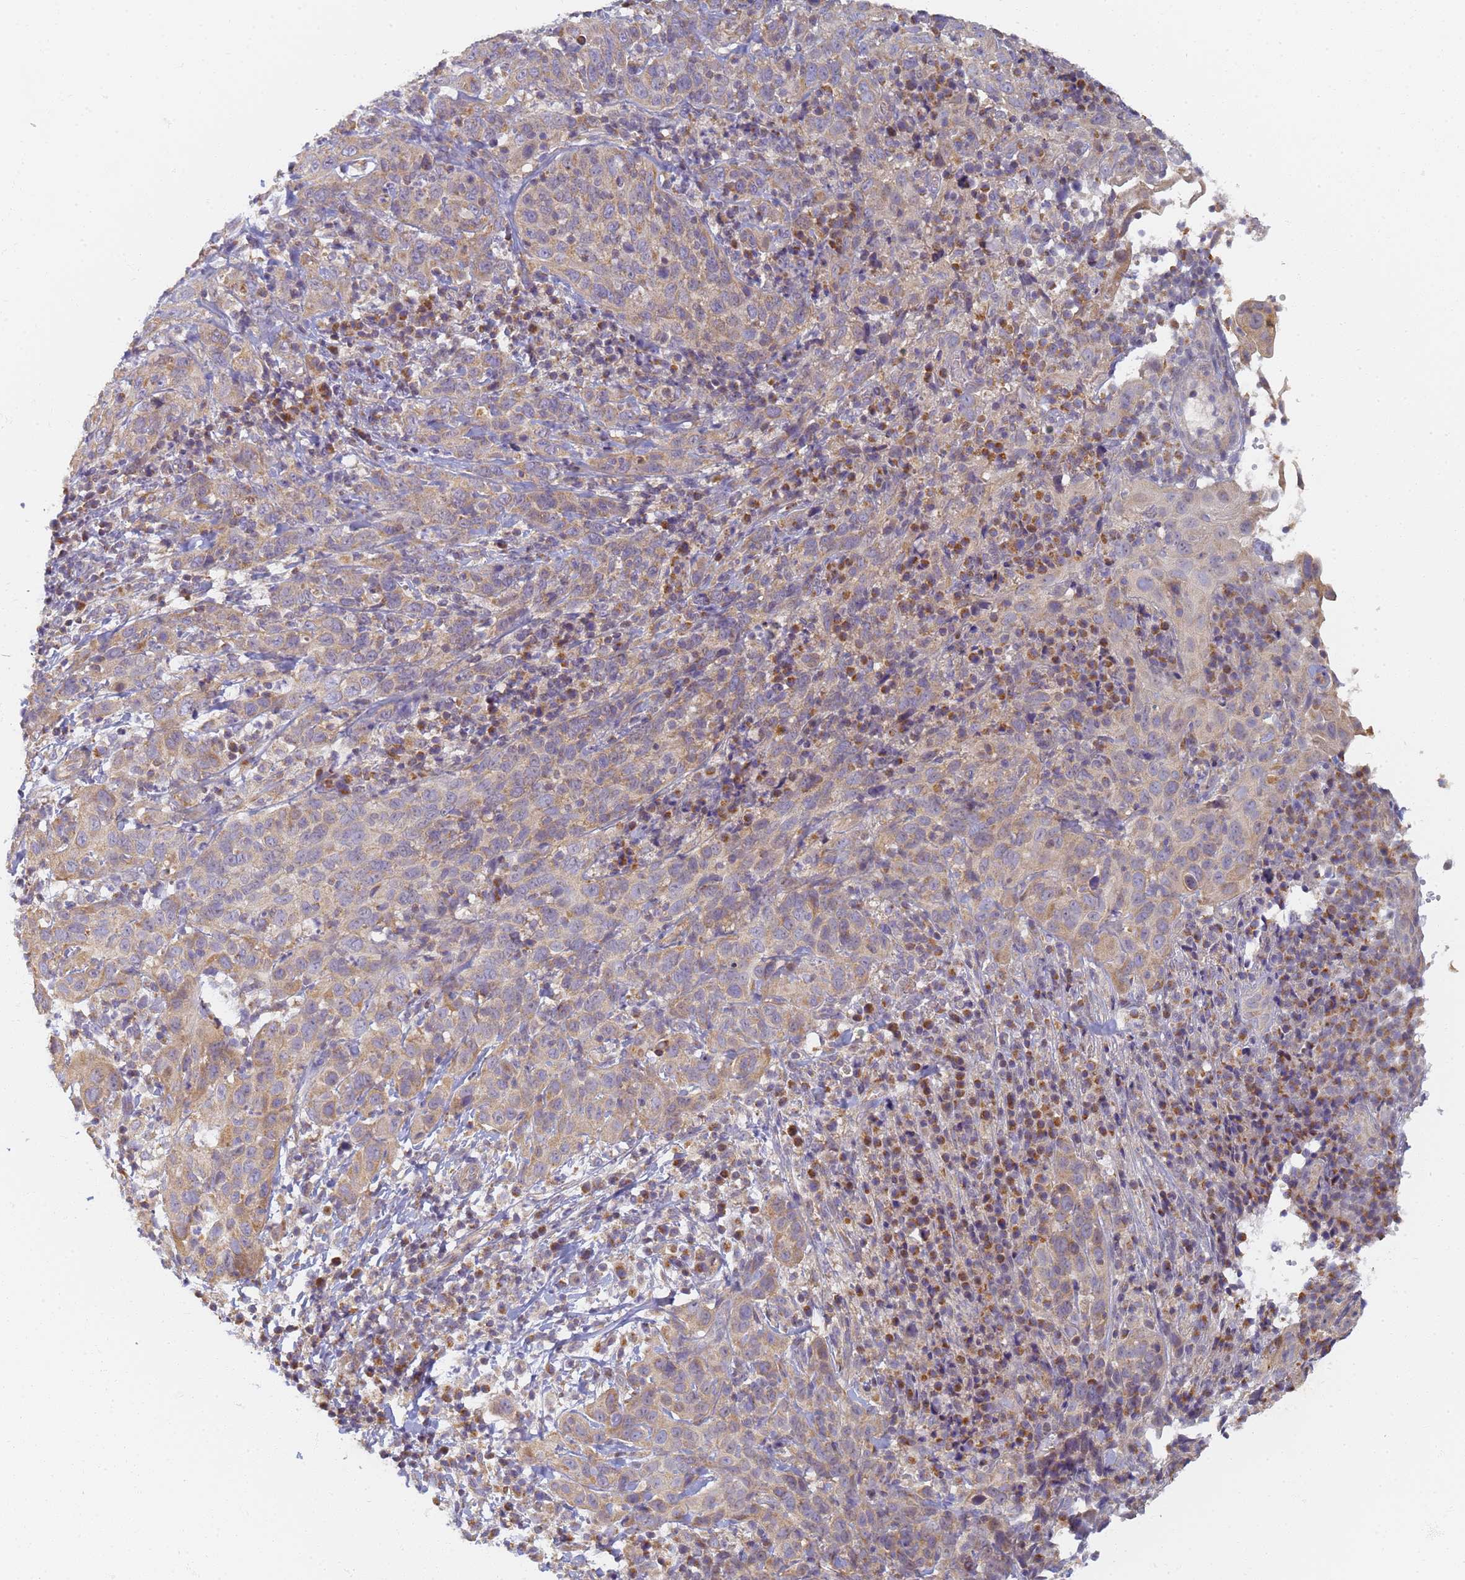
{"staining": {"intensity": "moderate", "quantity": ">75%", "location": "cytoplasmic/membranous"}, "tissue": "cervical cancer", "cell_type": "Tumor cells", "image_type": "cancer", "snomed": [{"axis": "morphology", "description": "Squamous cell carcinoma, NOS"}, {"axis": "topography", "description": "Cervix"}], "caption": "A micrograph of cervical cancer stained for a protein reveals moderate cytoplasmic/membranous brown staining in tumor cells.", "gene": "UTP23", "patient": {"sex": "female", "age": 46}}